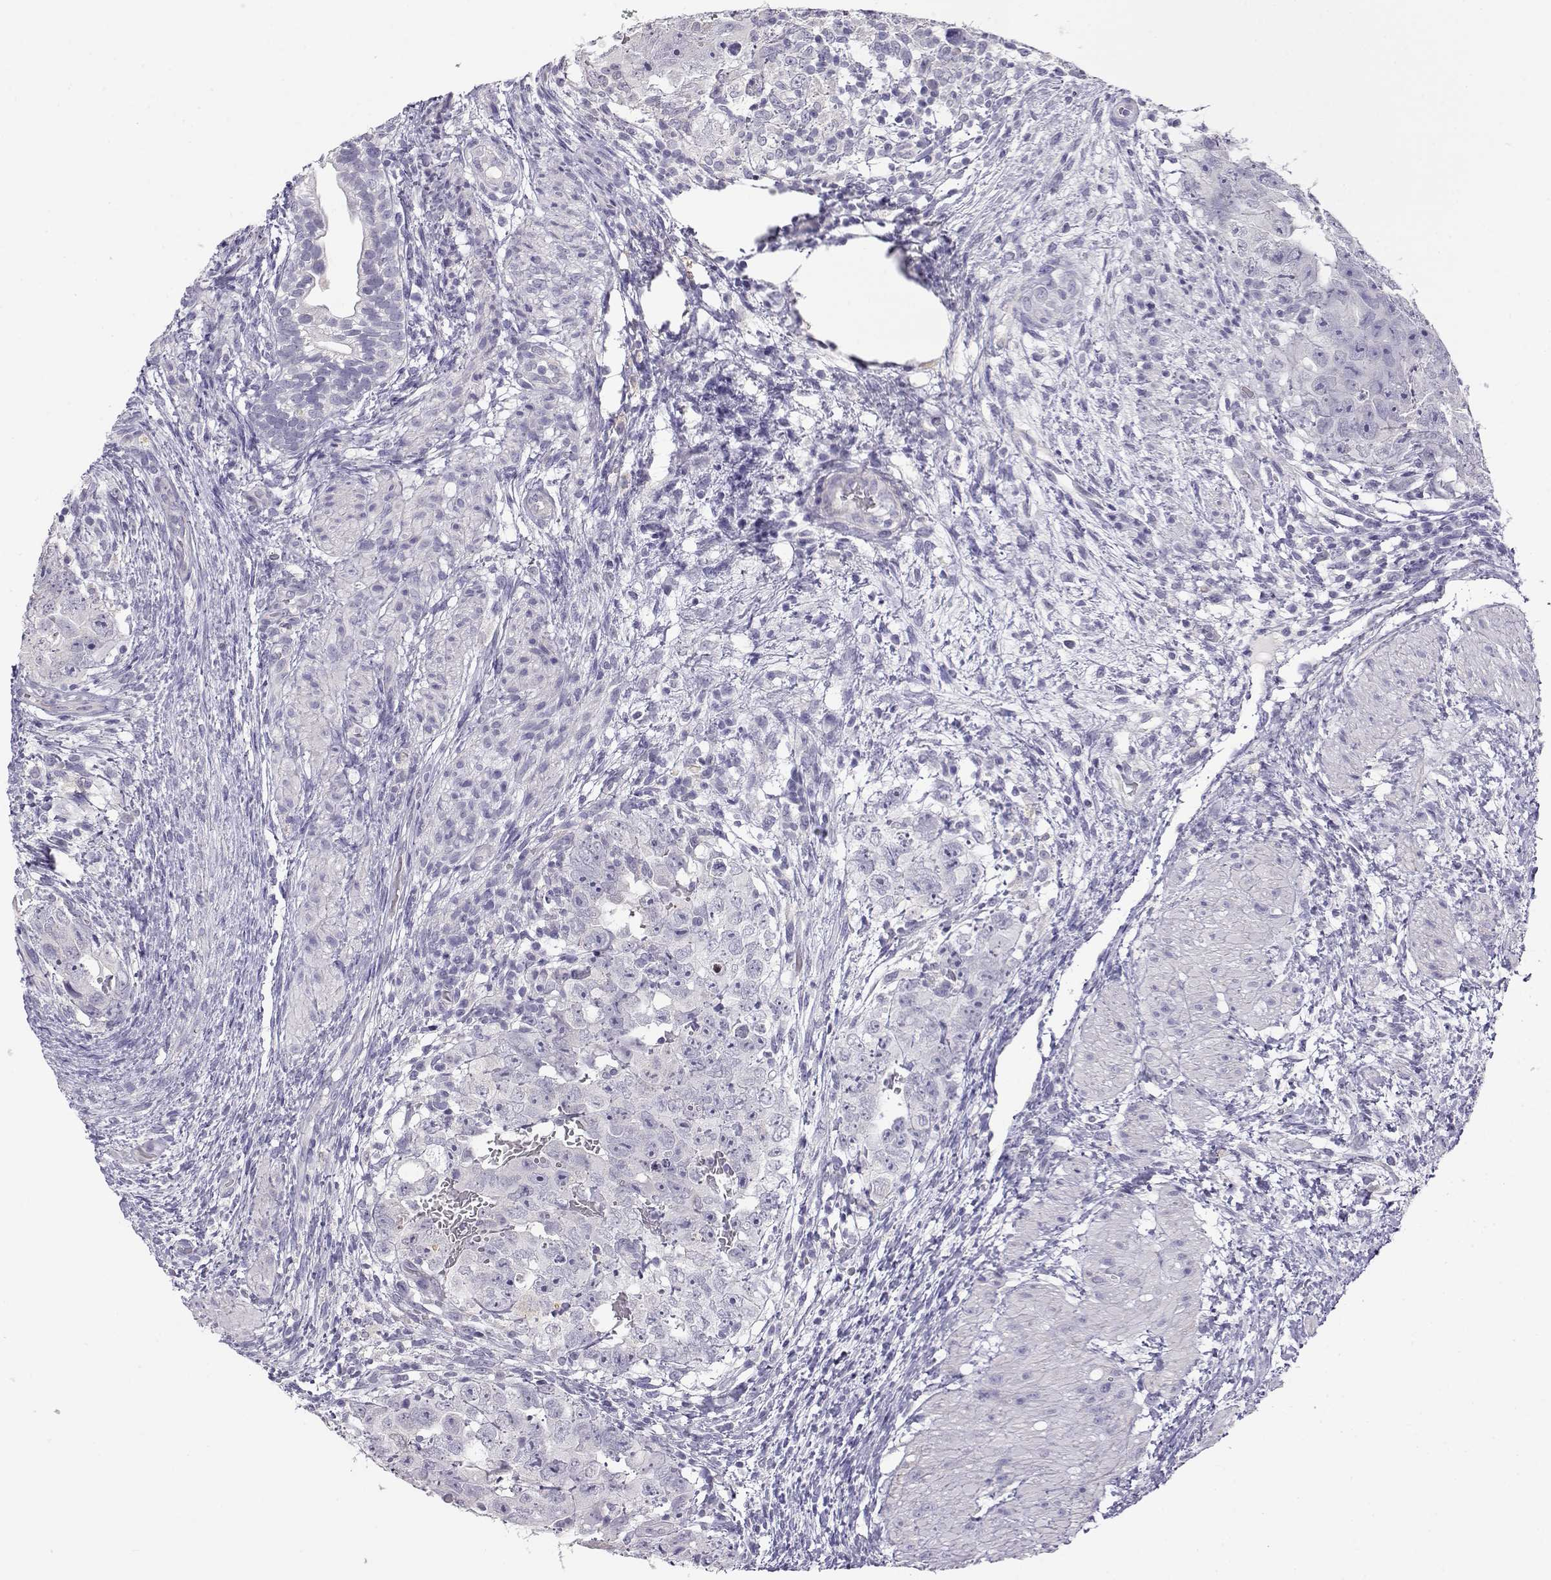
{"staining": {"intensity": "negative", "quantity": "none", "location": "none"}, "tissue": "testis cancer", "cell_type": "Tumor cells", "image_type": "cancer", "snomed": [{"axis": "morphology", "description": "Normal tissue, NOS"}, {"axis": "morphology", "description": "Carcinoma, Embryonal, NOS"}, {"axis": "topography", "description": "Testis"}, {"axis": "topography", "description": "Epididymis"}], "caption": "The histopathology image displays no significant staining in tumor cells of testis embryonal carcinoma.", "gene": "ENDOU", "patient": {"sex": "male", "age": 24}}